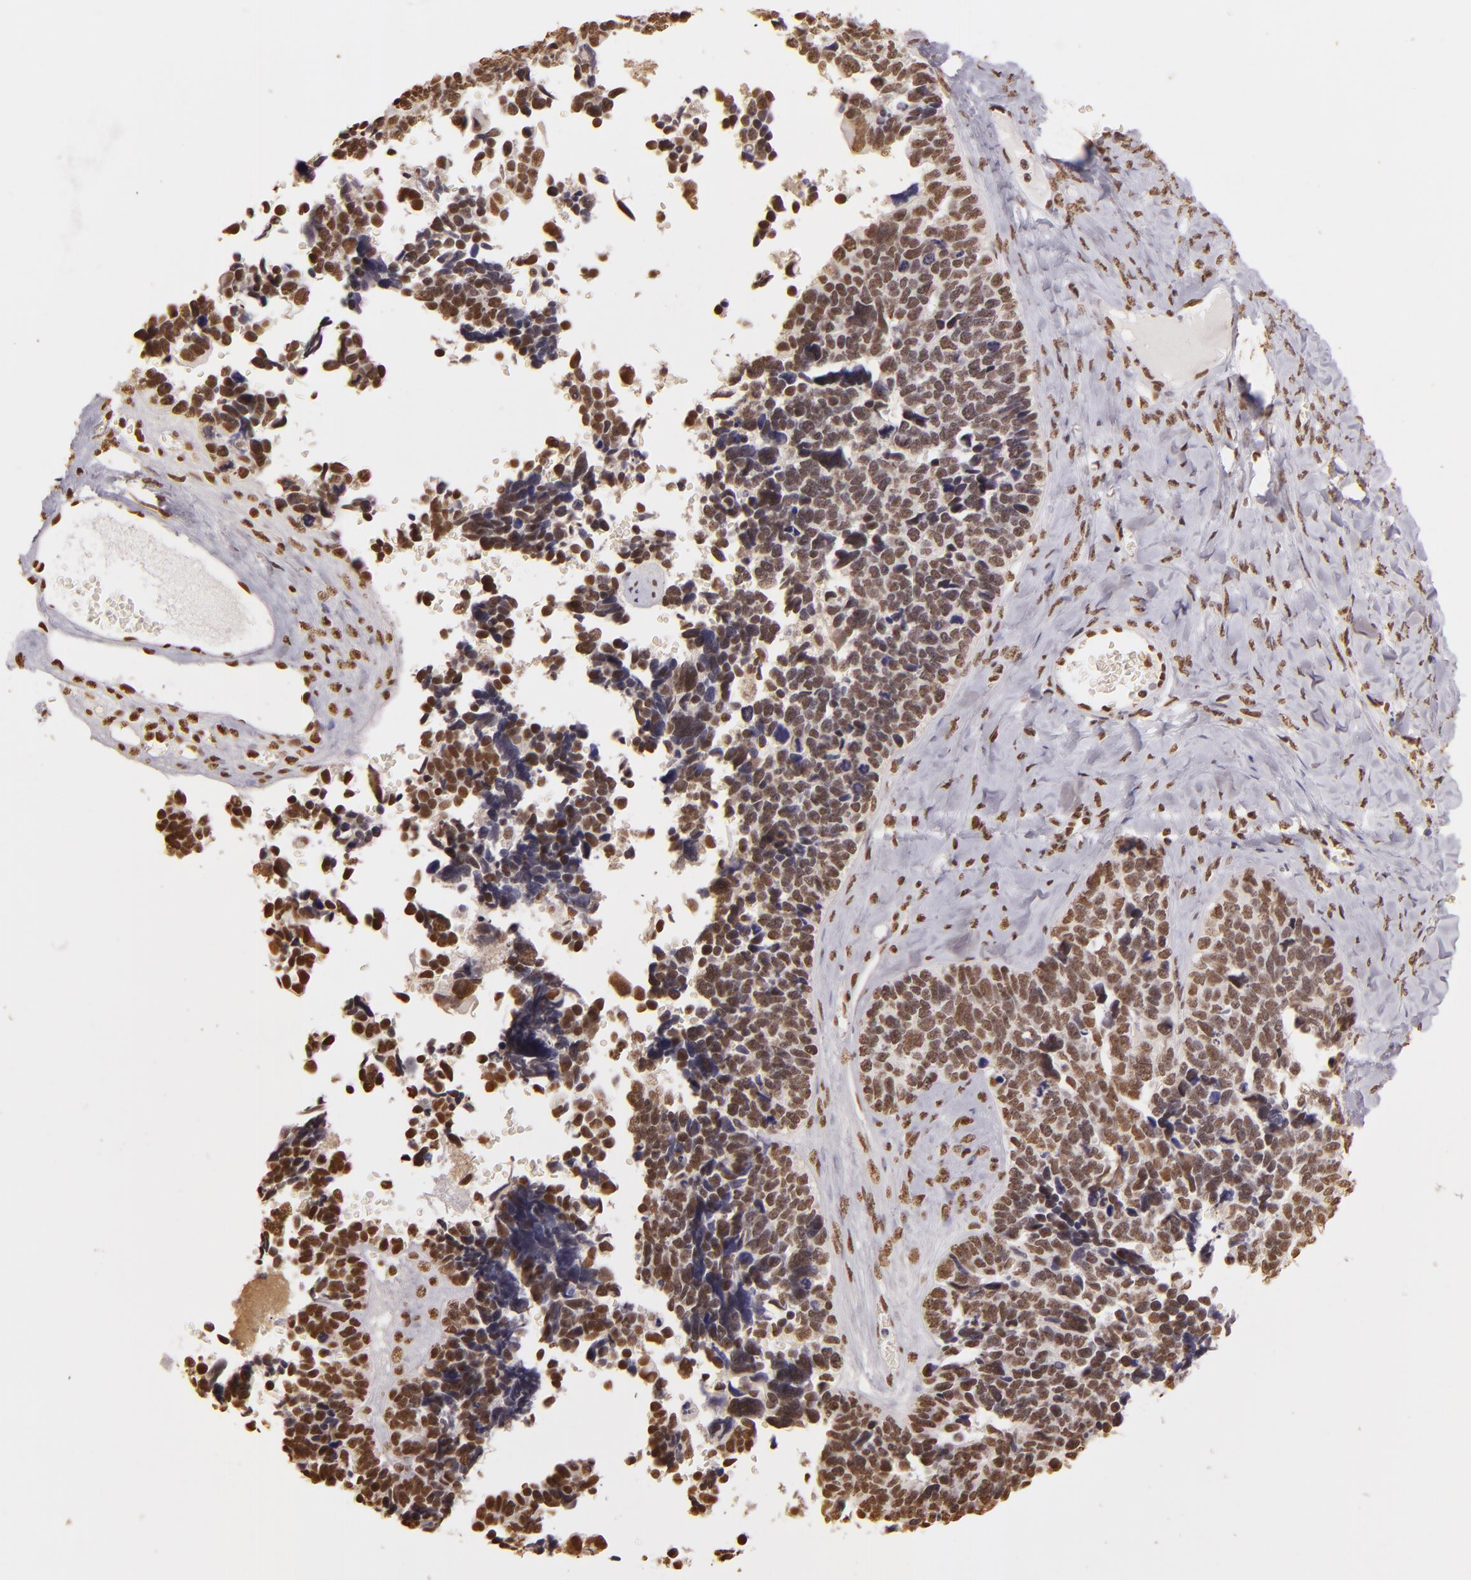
{"staining": {"intensity": "strong", "quantity": ">75%", "location": "nuclear"}, "tissue": "ovarian cancer", "cell_type": "Tumor cells", "image_type": "cancer", "snomed": [{"axis": "morphology", "description": "Cystadenocarcinoma, serous, NOS"}, {"axis": "topography", "description": "Ovary"}], "caption": "The immunohistochemical stain shows strong nuclear staining in tumor cells of ovarian cancer (serous cystadenocarcinoma) tissue.", "gene": "PAPOLA", "patient": {"sex": "female", "age": 77}}